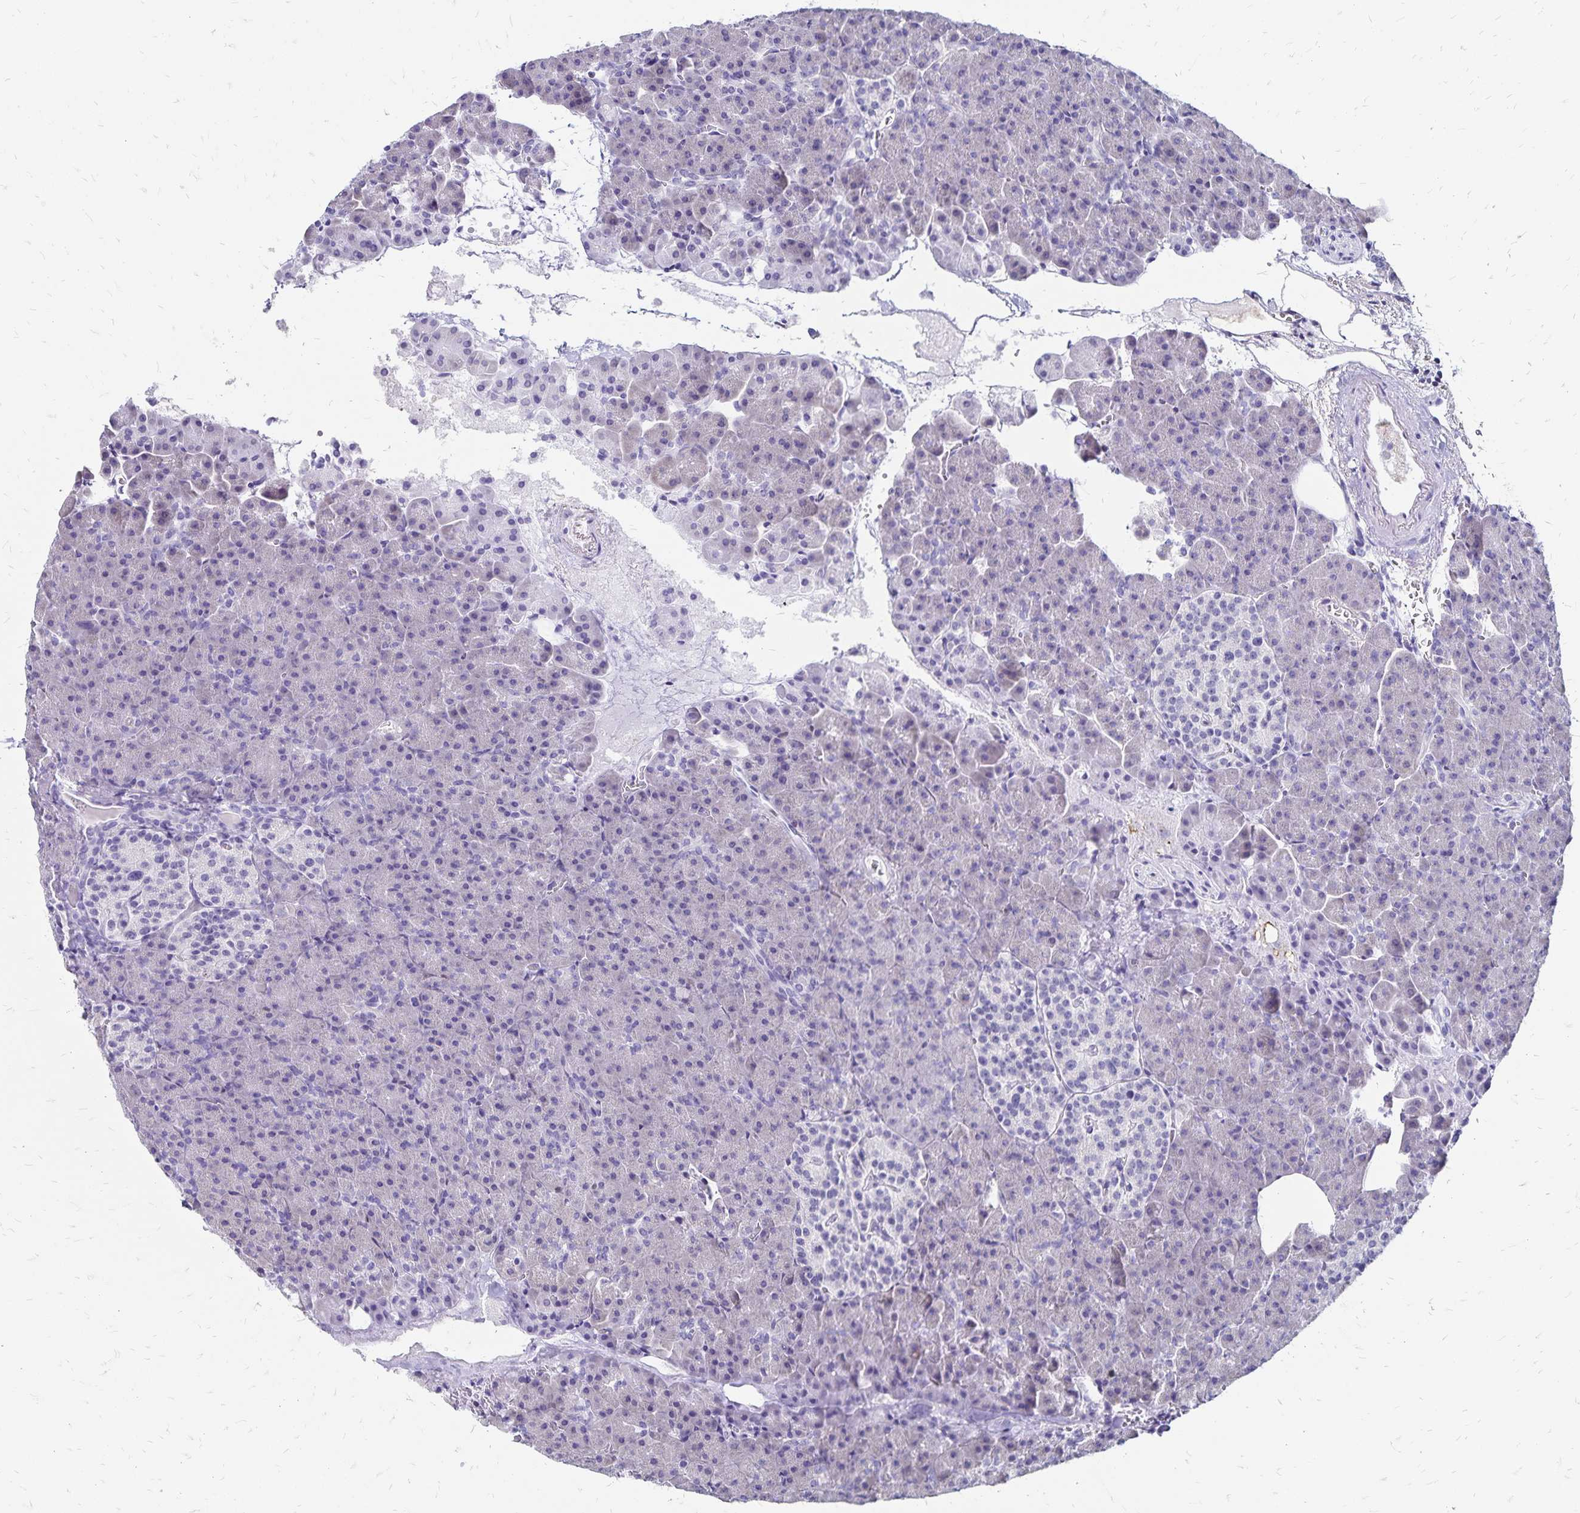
{"staining": {"intensity": "negative", "quantity": "none", "location": "none"}, "tissue": "pancreas", "cell_type": "Exocrine glandular cells", "image_type": "normal", "snomed": [{"axis": "morphology", "description": "Normal tissue, NOS"}, {"axis": "topography", "description": "Pancreas"}], "caption": "High magnification brightfield microscopy of normal pancreas stained with DAB (brown) and counterstained with hematoxylin (blue): exocrine glandular cells show no significant expression. (DAB (3,3'-diaminobenzidine) IHC visualized using brightfield microscopy, high magnification).", "gene": "IKZF1", "patient": {"sex": "female", "age": 74}}